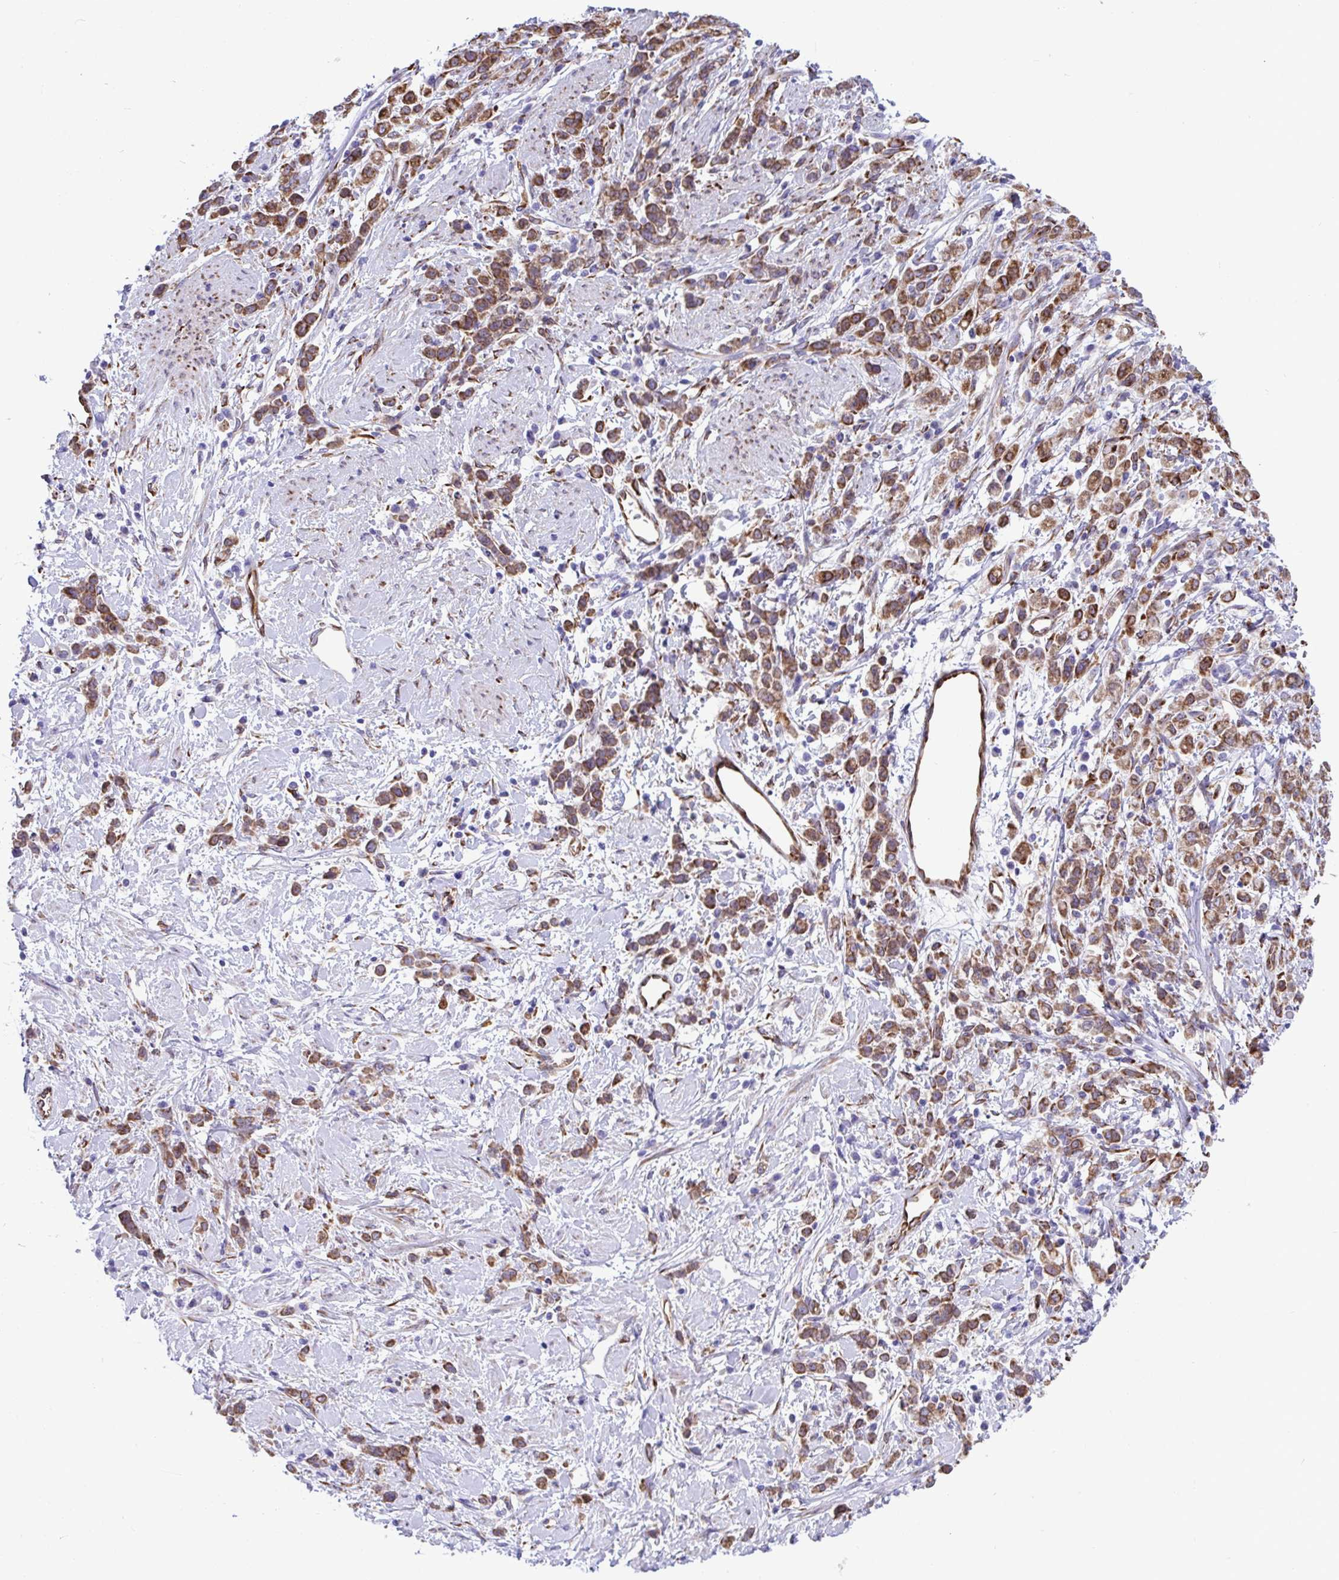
{"staining": {"intensity": "moderate", "quantity": ">75%", "location": "cytoplasmic/membranous"}, "tissue": "stomach cancer", "cell_type": "Tumor cells", "image_type": "cancer", "snomed": [{"axis": "morphology", "description": "Adenocarcinoma, NOS"}, {"axis": "topography", "description": "Stomach"}], "caption": "Immunohistochemistry (DAB (3,3'-diaminobenzidine)) staining of adenocarcinoma (stomach) shows moderate cytoplasmic/membranous protein positivity in about >75% of tumor cells. The protein of interest is shown in brown color, while the nuclei are stained blue.", "gene": "ASPH", "patient": {"sex": "female", "age": 60}}